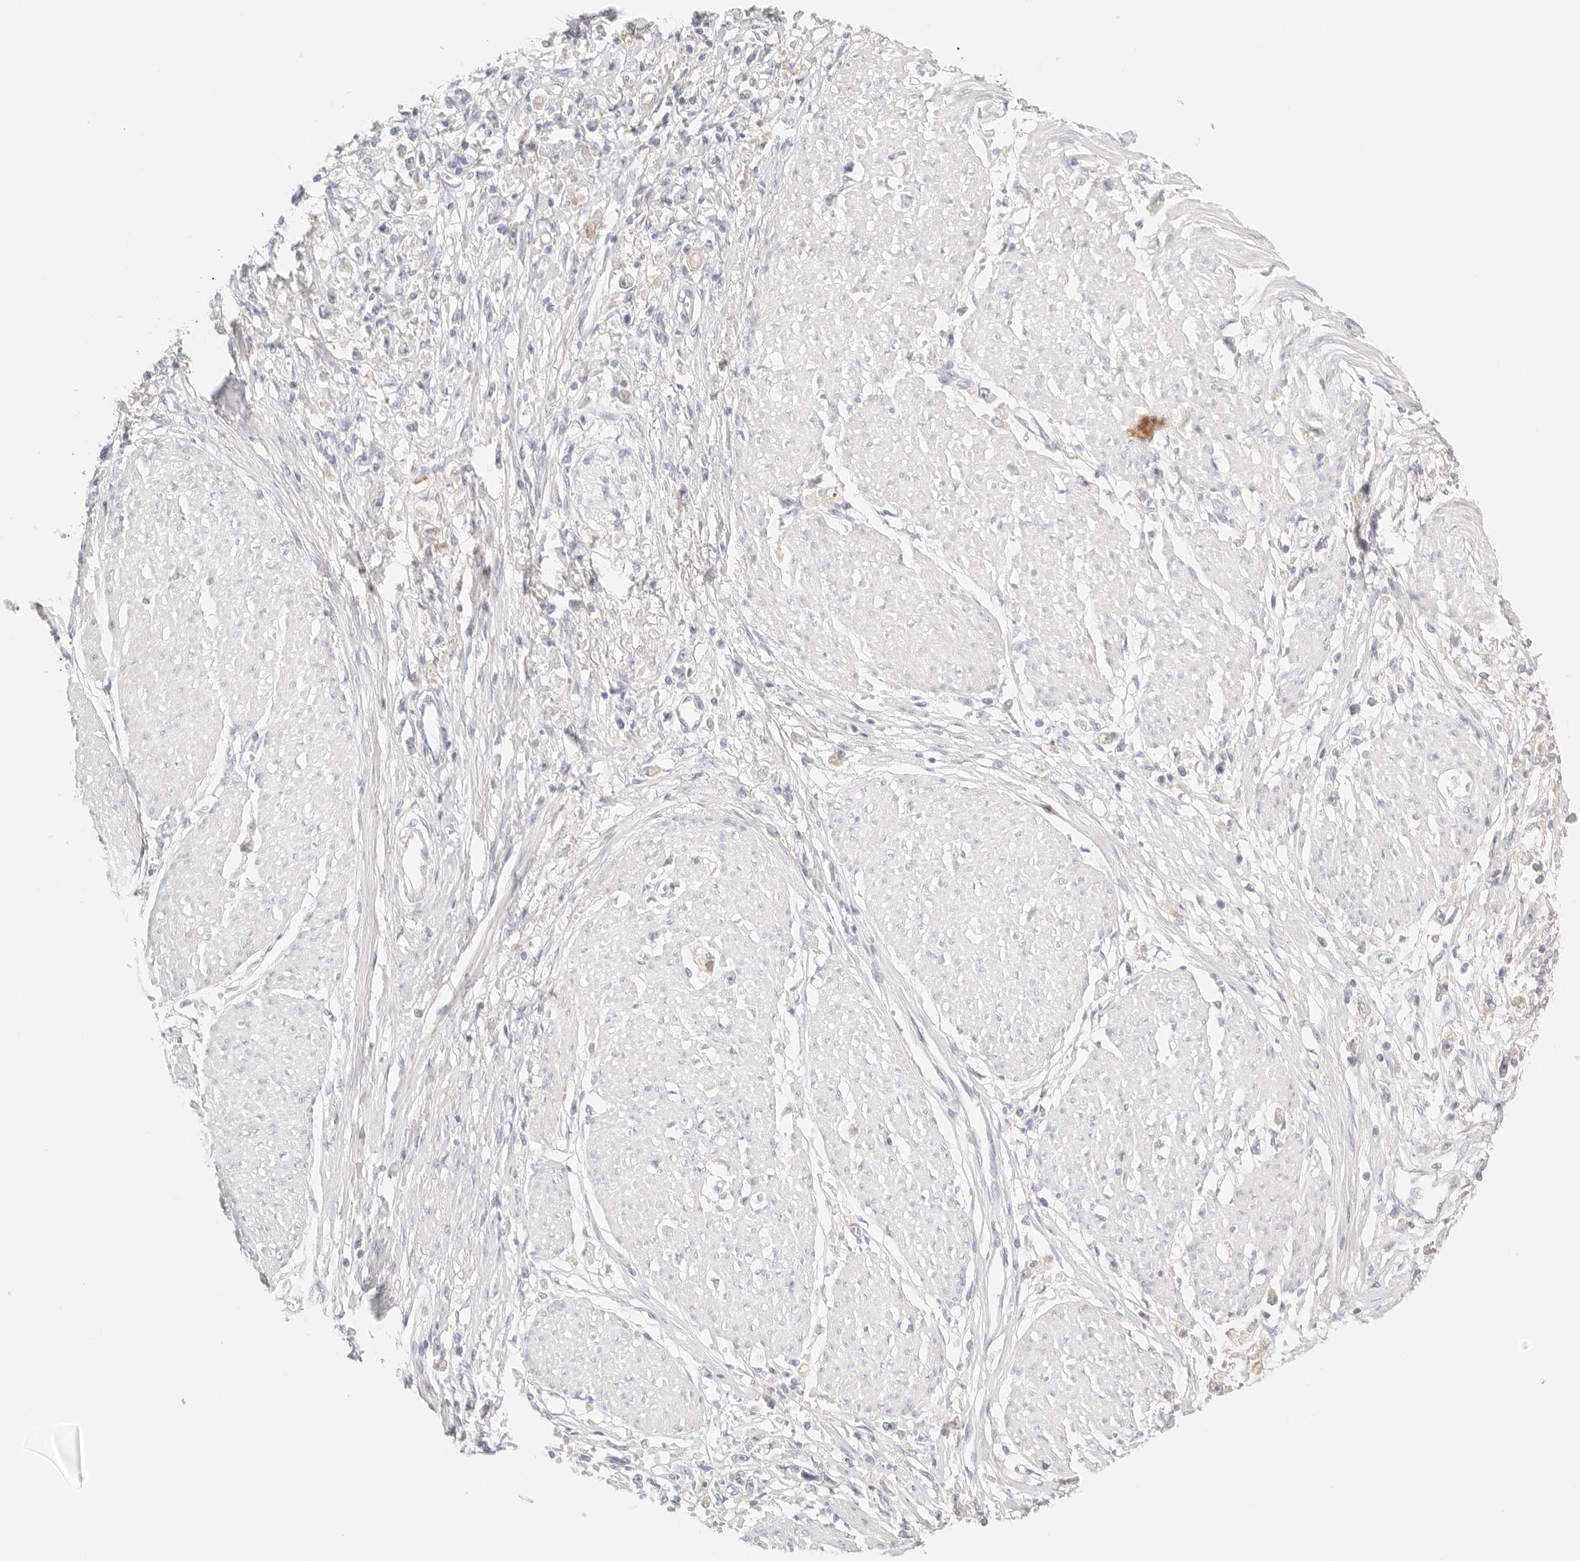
{"staining": {"intensity": "negative", "quantity": "none", "location": "none"}, "tissue": "stomach cancer", "cell_type": "Tumor cells", "image_type": "cancer", "snomed": [{"axis": "morphology", "description": "Adenocarcinoma, NOS"}, {"axis": "topography", "description": "Stomach"}], "caption": "The immunohistochemistry (IHC) histopathology image has no significant staining in tumor cells of stomach cancer (adenocarcinoma) tissue. The staining was performed using DAB to visualize the protein expression in brown, while the nuclei were stained in blue with hematoxylin (Magnification: 20x).", "gene": "CEP120", "patient": {"sex": "female", "age": 59}}